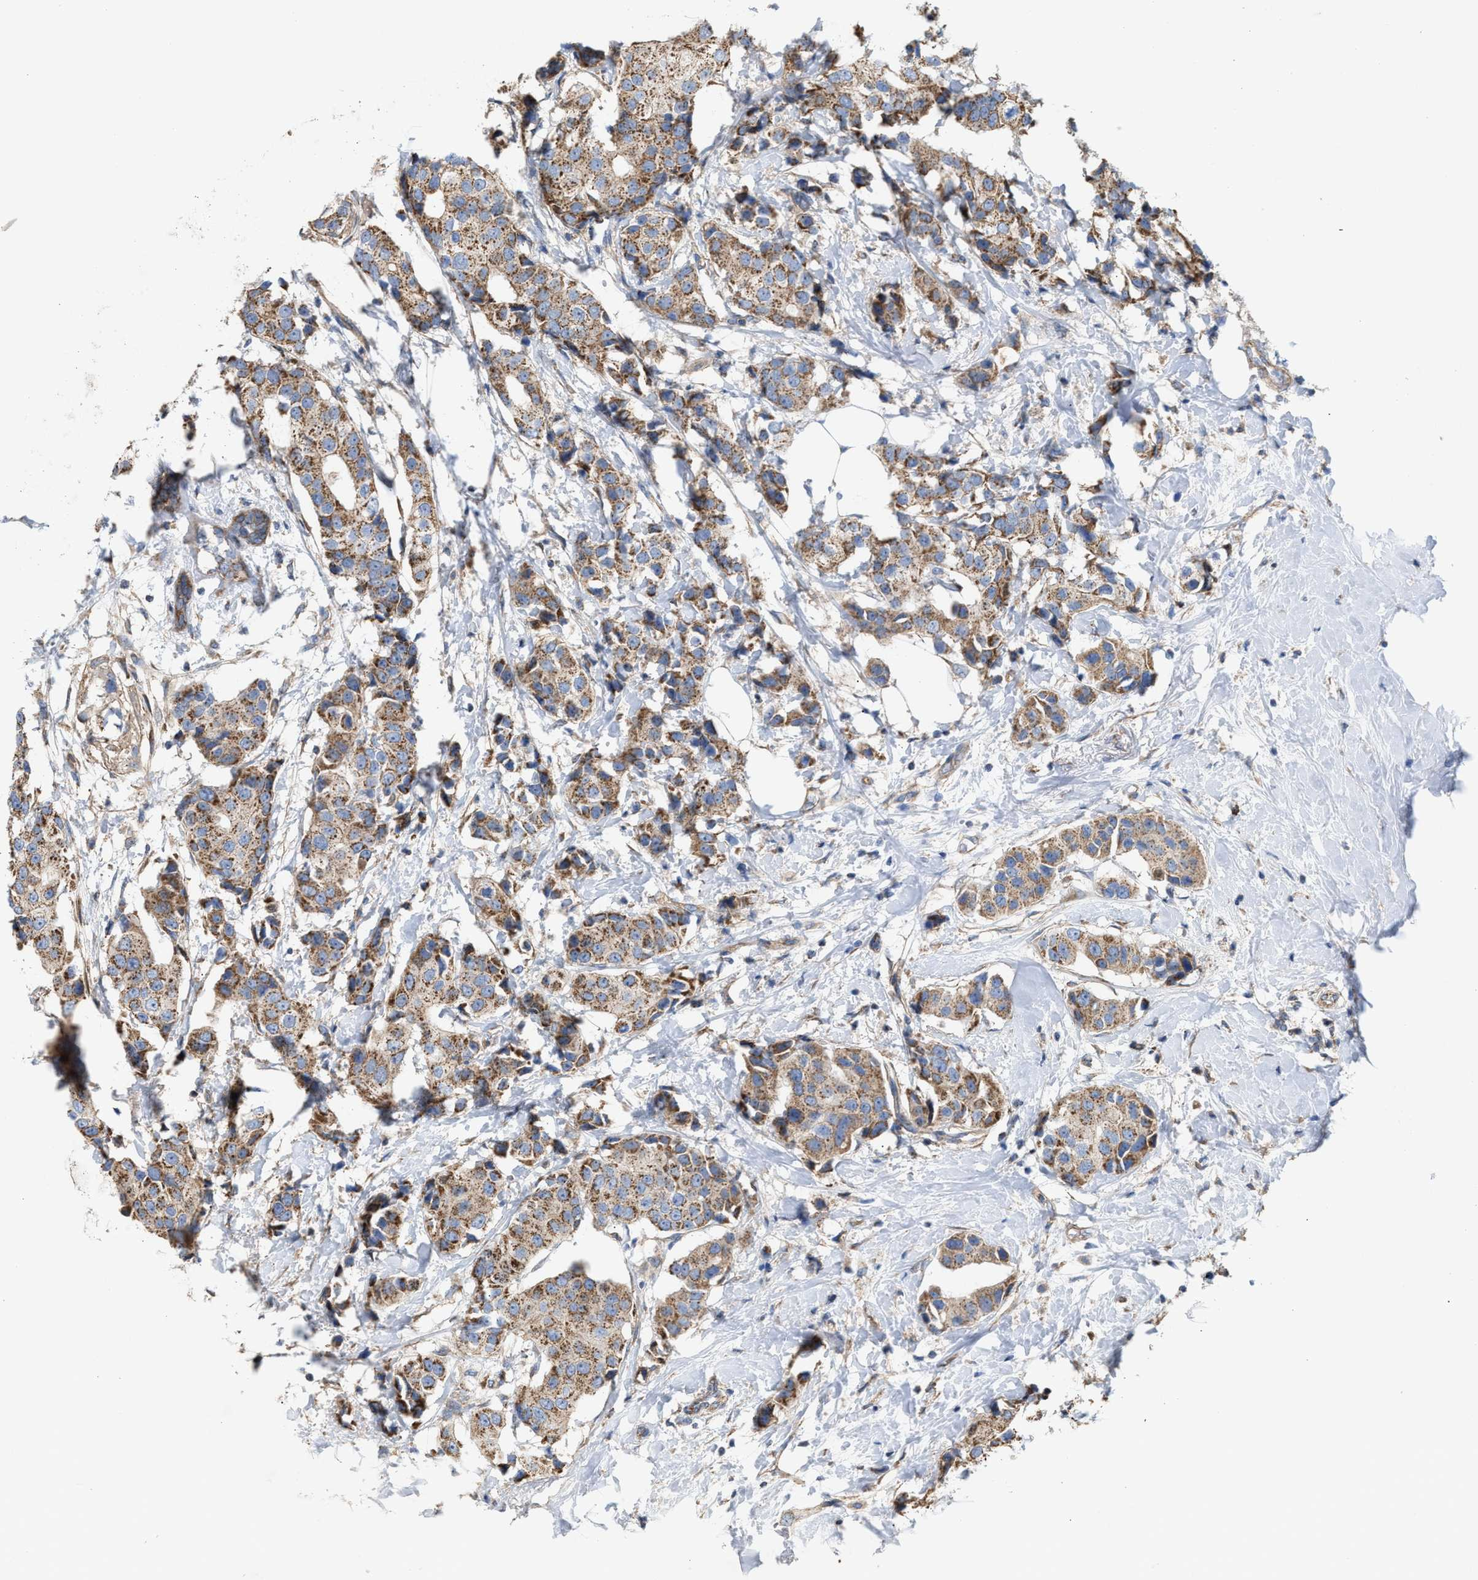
{"staining": {"intensity": "moderate", "quantity": ">75%", "location": "cytoplasmic/membranous"}, "tissue": "breast cancer", "cell_type": "Tumor cells", "image_type": "cancer", "snomed": [{"axis": "morphology", "description": "Normal tissue, NOS"}, {"axis": "morphology", "description": "Duct carcinoma"}, {"axis": "topography", "description": "Breast"}], "caption": "Immunohistochemistry (IHC) staining of breast cancer (invasive ductal carcinoma), which shows medium levels of moderate cytoplasmic/membranous expression in about >75% of tumor cells indicating moderate cytoplasmic/membranous protein positivity. The staining was performed using DAB (brown) for protein detection and nuclei were counterstained in hematoxylin (blue).", "gene": "OXSM", "patient": {"sex": "female", "age": 39}}